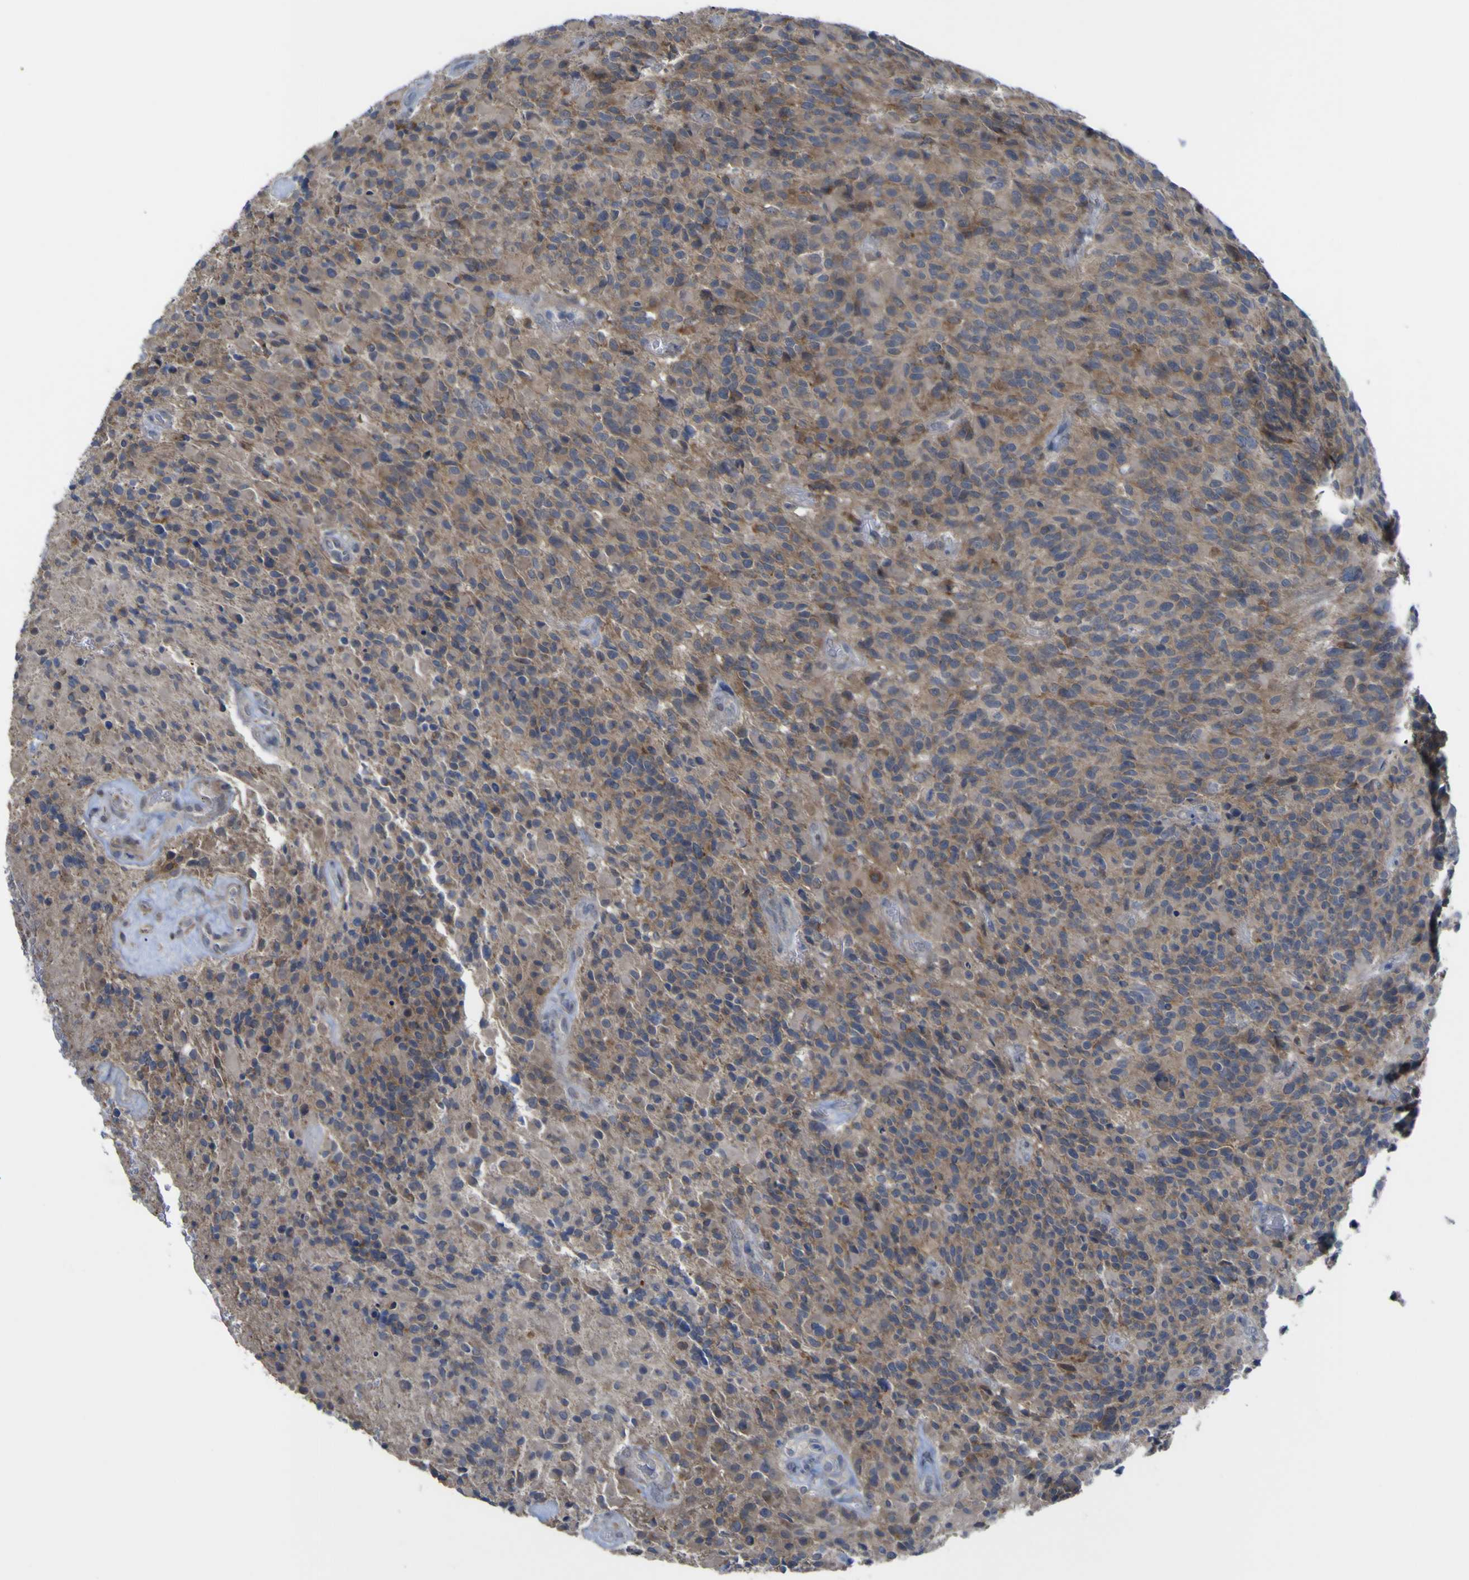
{"staining": {"intensity": "moderate", "quantity": ">75%", "location": "cytoplasmic/membranous"}, "tissue": "glioma", "cell_type": "Tumor cells", "image_type": "cancer", "snomed": [{"axis": "morphology", "description": "Glioma, malignant, High grade"}, {"axis": "topography", "description": "Brain"}], "caption": "High-grade glioma (malignant) stained for a protein (brown) displays moderate cytoplasmic/membranous positive expression in approximately >75% of tumor cells.", "gene": "TNFRSF11A", "patient": {"sex": "male", "age": 71}}